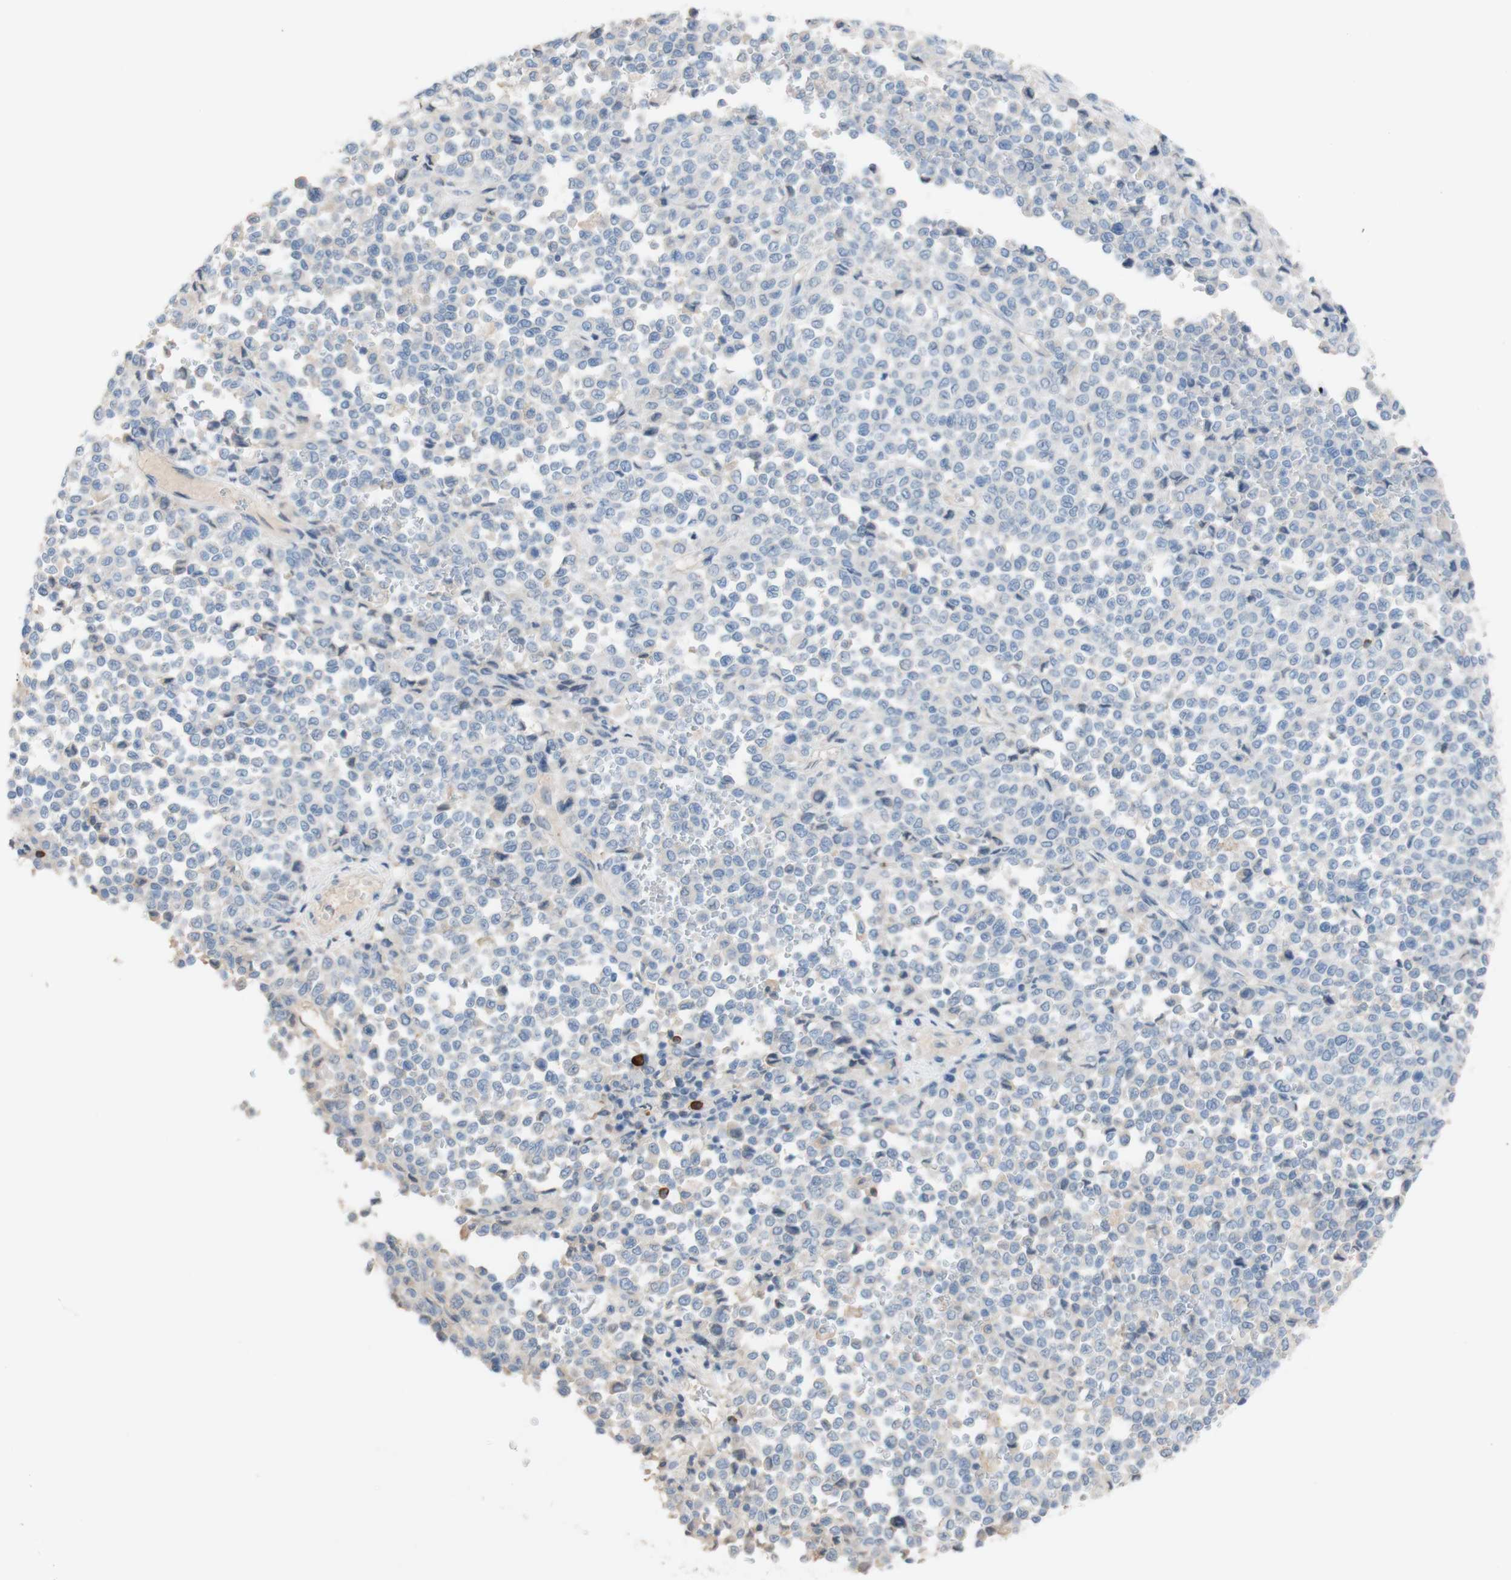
{"staining": {"intensity": "negative", "quantity": "none", "location": "none"}, "tissue": "melanoma", "cell_type": "Tumor cells", "image_type": "cancer", "snomed": [{"axis": "morphology", "description": "Malignant melanoma, Metastatic site"}, {"axis": "topography", "description": "Pancreas"}], "caption": "DAB (3,3'-diaminobenzidine) immunohistochemical staining of human melanoma reveals no significant positivity in tumor cells.", "gene": "PACSIN1", "patient": {"sex": "female", "age": 30}}